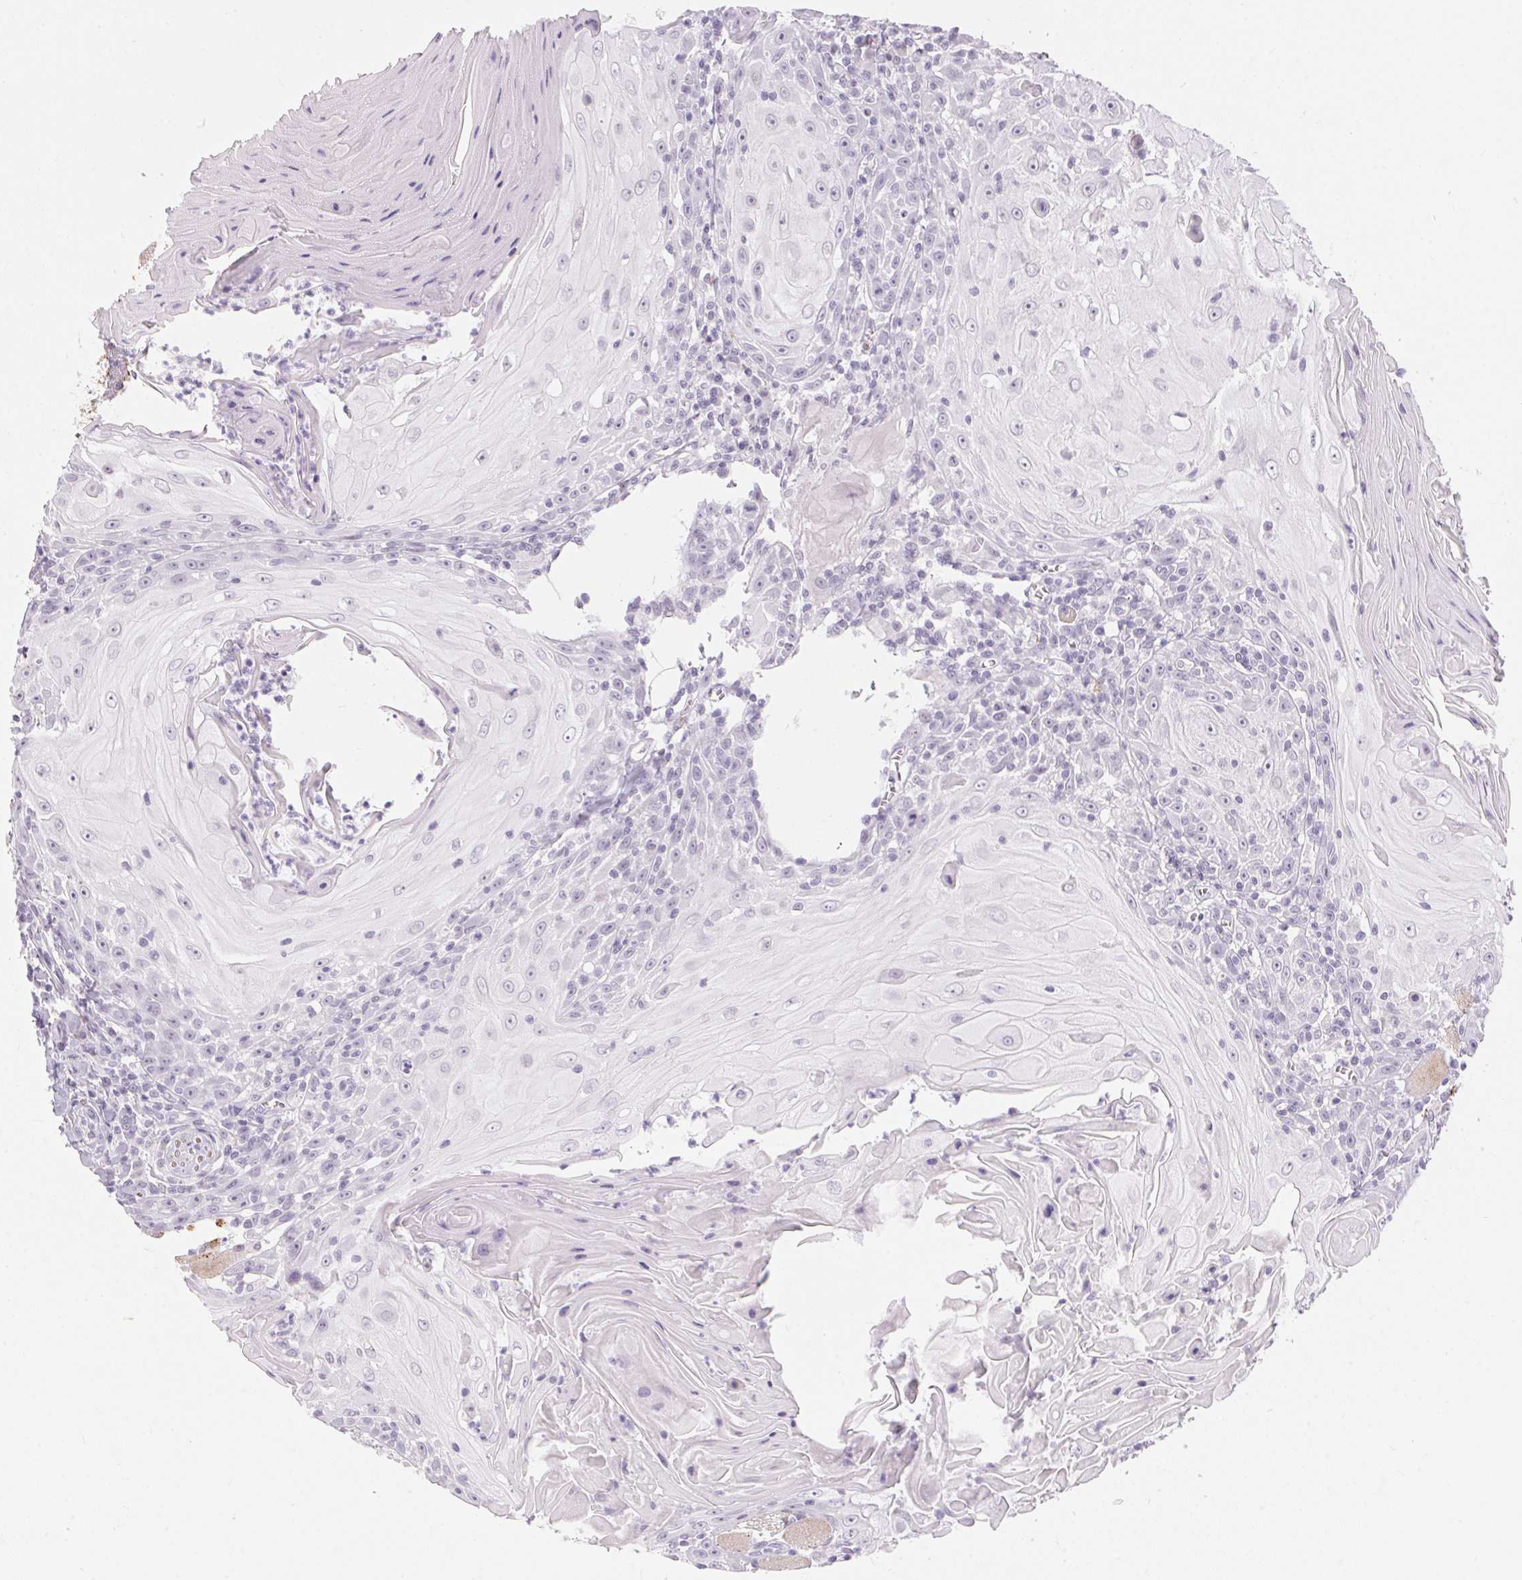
{"staining": {"intensity": "negative", "quantity": "none", "location": "none"}, "tissue": "head and neck cancer", "cell_type": "Tumor cells", "image_type": "cancer", "snomed": [{"axis": "morphology", "description": "Squamous cell carcinoma, NOS"}, {"axis": "topography", "description": "Head-Neck"}], "caption": "Immunohistochemical staining of head and neck cancer (squamous cell carcinoma) reveals no significant staining in tumor cells.", "gene": "CADPS", "patient": {"sex": "male", "age": 52}}